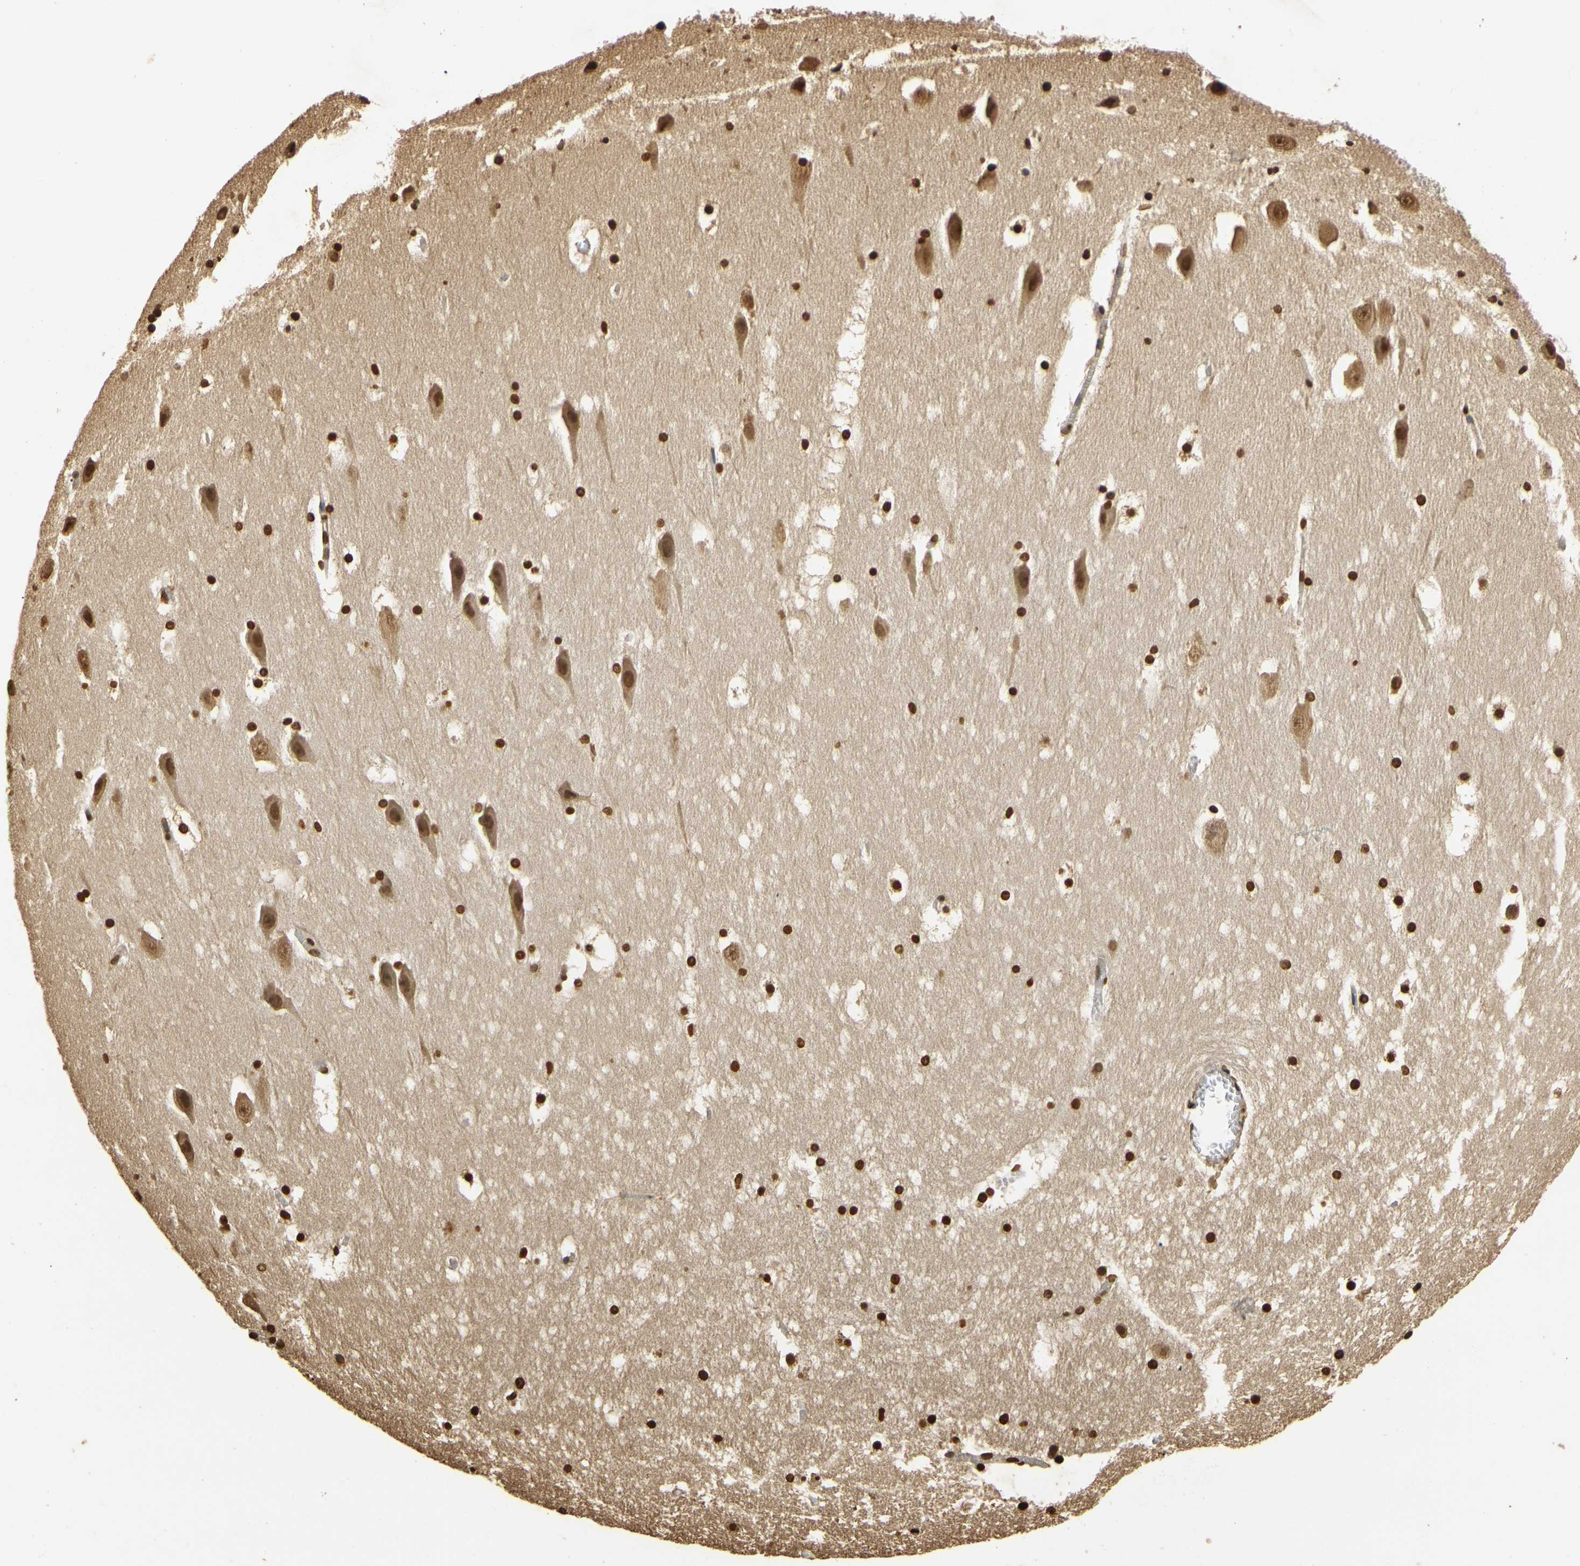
{"staining": {"intensity": "strong", "quantity": ">75%", "location": "nuclear"}, "tissue": "hippocampus", "cell_type": "Glial cells", "image_type": "normal", "snomed": [{"axis": "morphology", "description": "Normal tissue, NOS"}, {"axis": "topography", "description": "Hippocampus"}], "caption": "Immunohistochemical staining of benign hippocampus displays >75% levels of strong nuclear protein positivity in approximately >75% of glial cells.", "gene": "SOD1", "patient": {"sex": "male", "age": 45}}